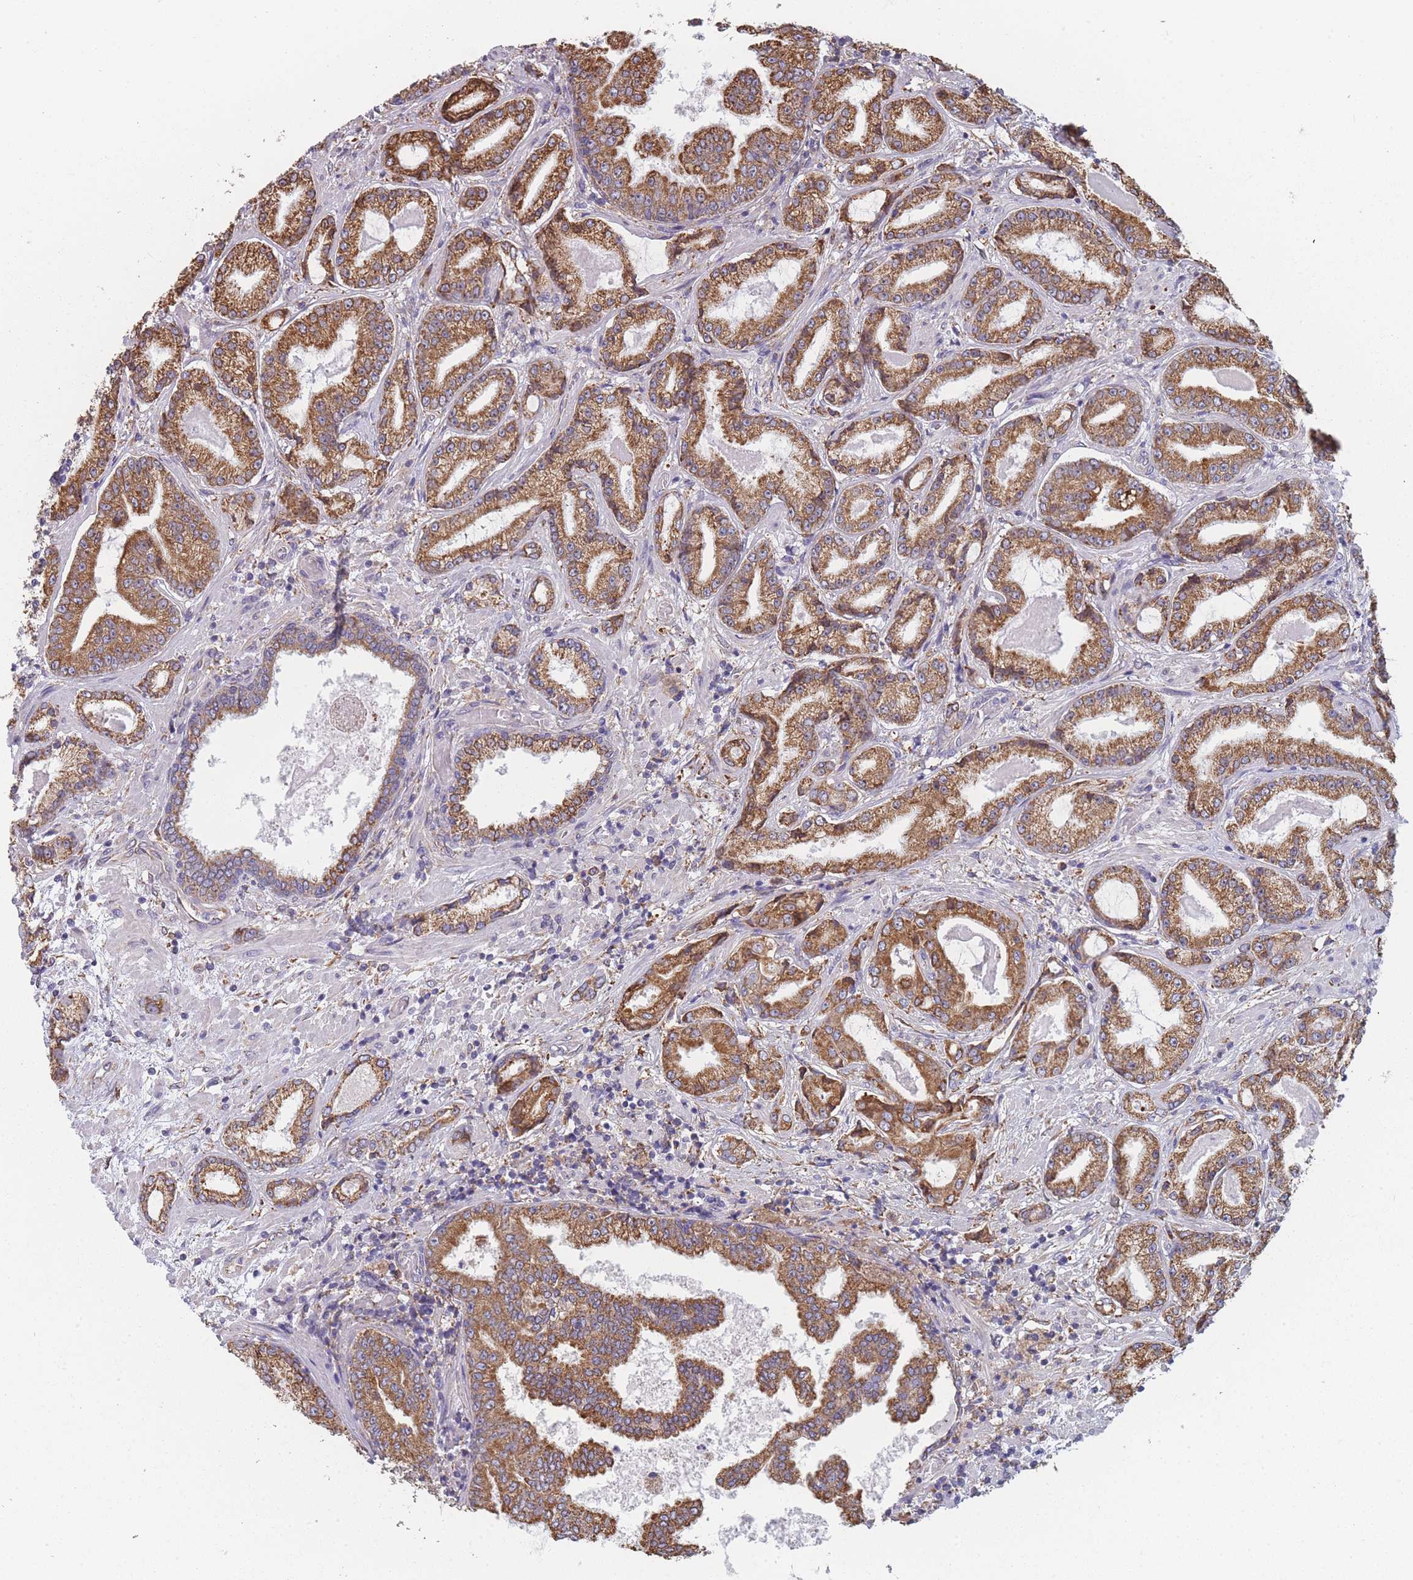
{"staining": {"intensity": "strong", "quantity": ">75%", "location": "cytoplasmic/membranous"}, "tissue": "prostate cancer", "cell_type": "Tumor cells", "image_type": "cancer", "snomed": [{"axis": "morphology", "description": "Adenocarcinoma, High grade"}, {"axis": "topography", "description": "Prostate"}], "caption": "Brown immunohistochemical staining in prostate adenocarcinoma (high-grade) shows strong cytoplasmic/membranous staining in about >75% of tumor cells. Nuclei are stained in blue.", "gene": "OR7C2", "patient": {"sex": "male", "age": 68}}